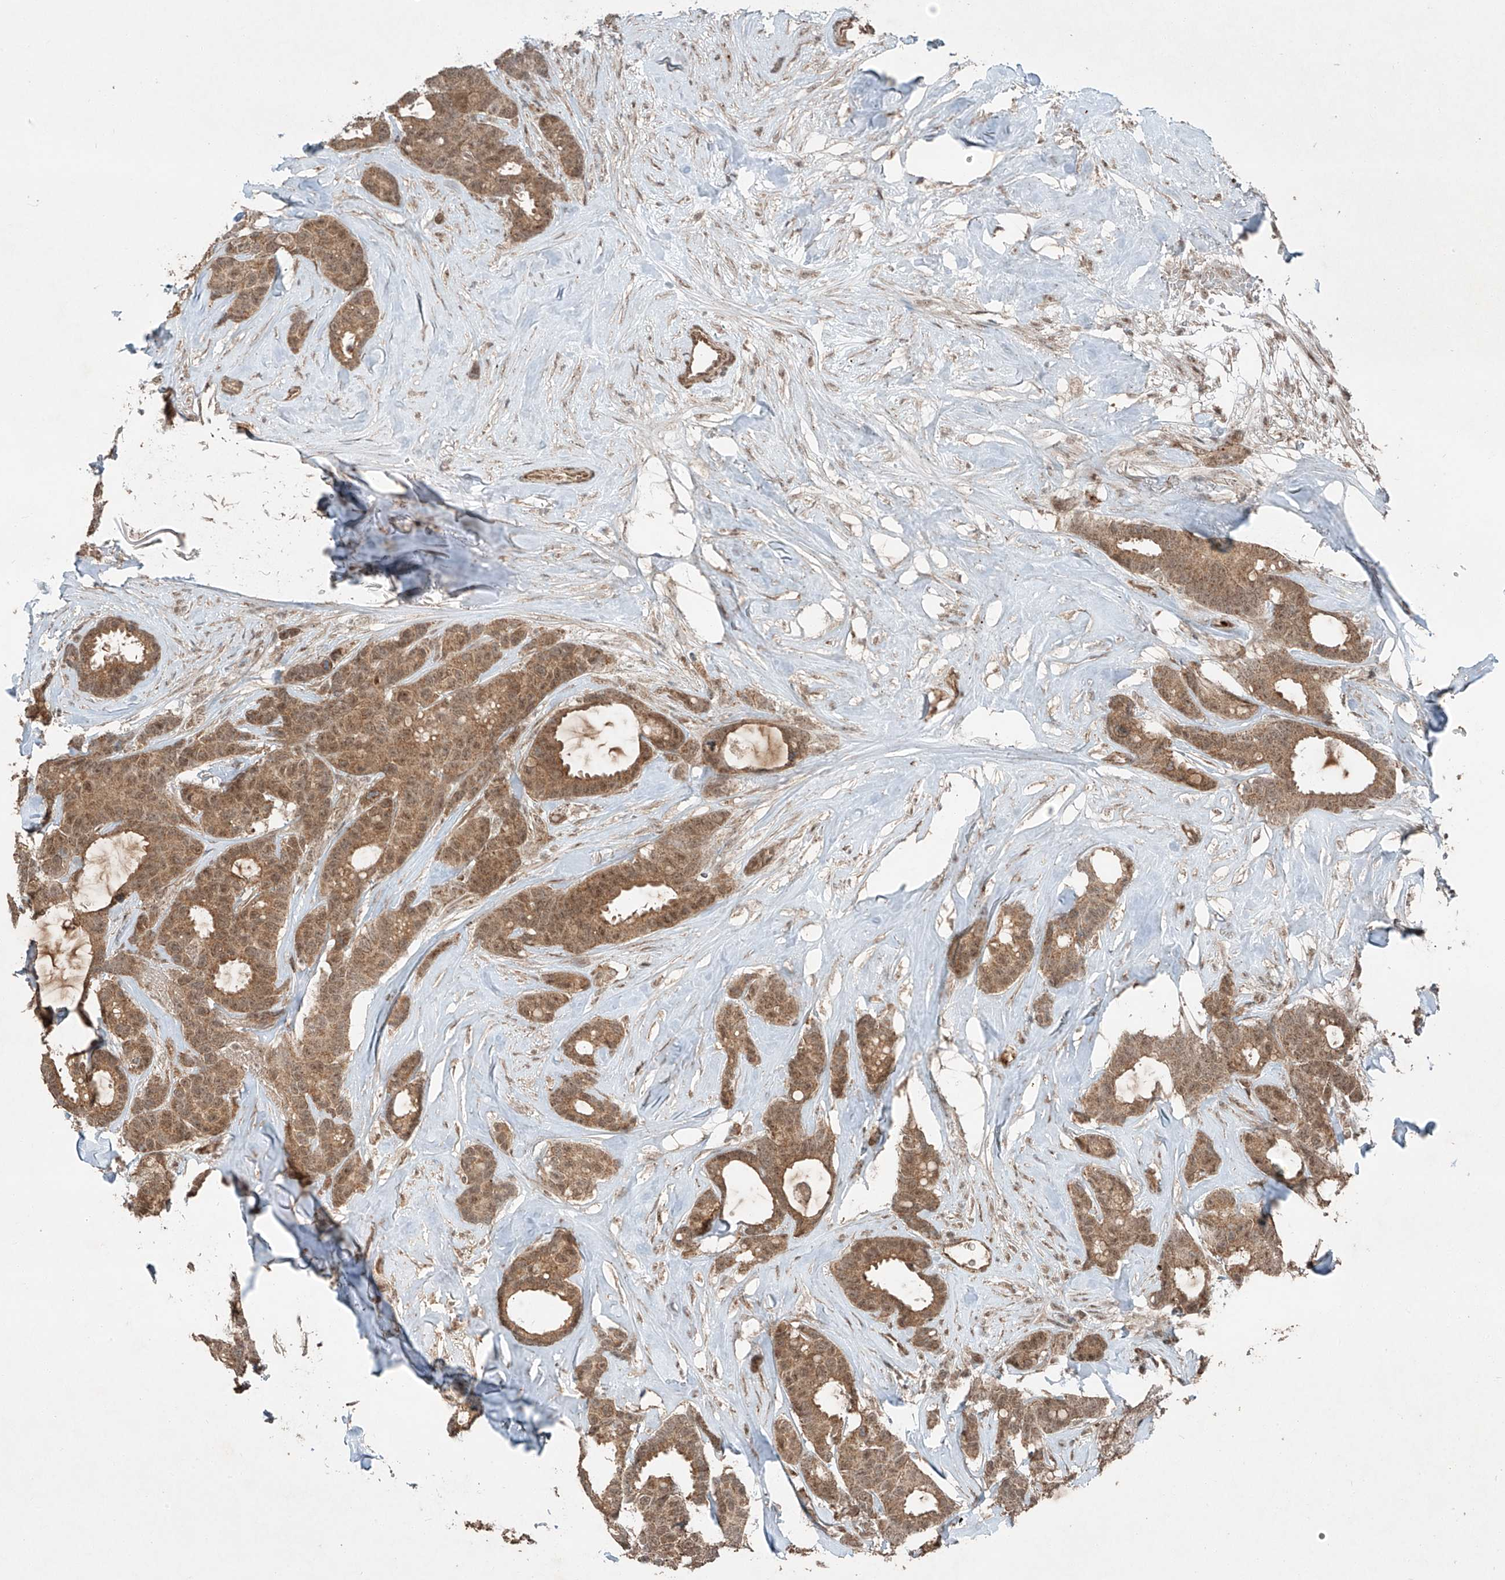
{"staining": {"intensity": "moderate", "quantity": ">75%", "location": "cytoplasmic/membranous,nuclear"}, "tissue": "breast cancer", "cell_type": "Tumor cells", "image_type": "cancer", "snomed": [{"axis": "morphology", "description": "Duct carcinoma"}, {"axis": "topography", "description": "Breast"}], "caption": "DAB (3,3'-diaminobenzidine) immunohistochemical staining of breast cancer (invasive ductal carcinoma) shows moderate cytoplasmic/membranous and nuclear protein staining in approximately >75% of tumor cells.", "gene": "ZNF620", "patient": {"sex": "female", "age": 87}}